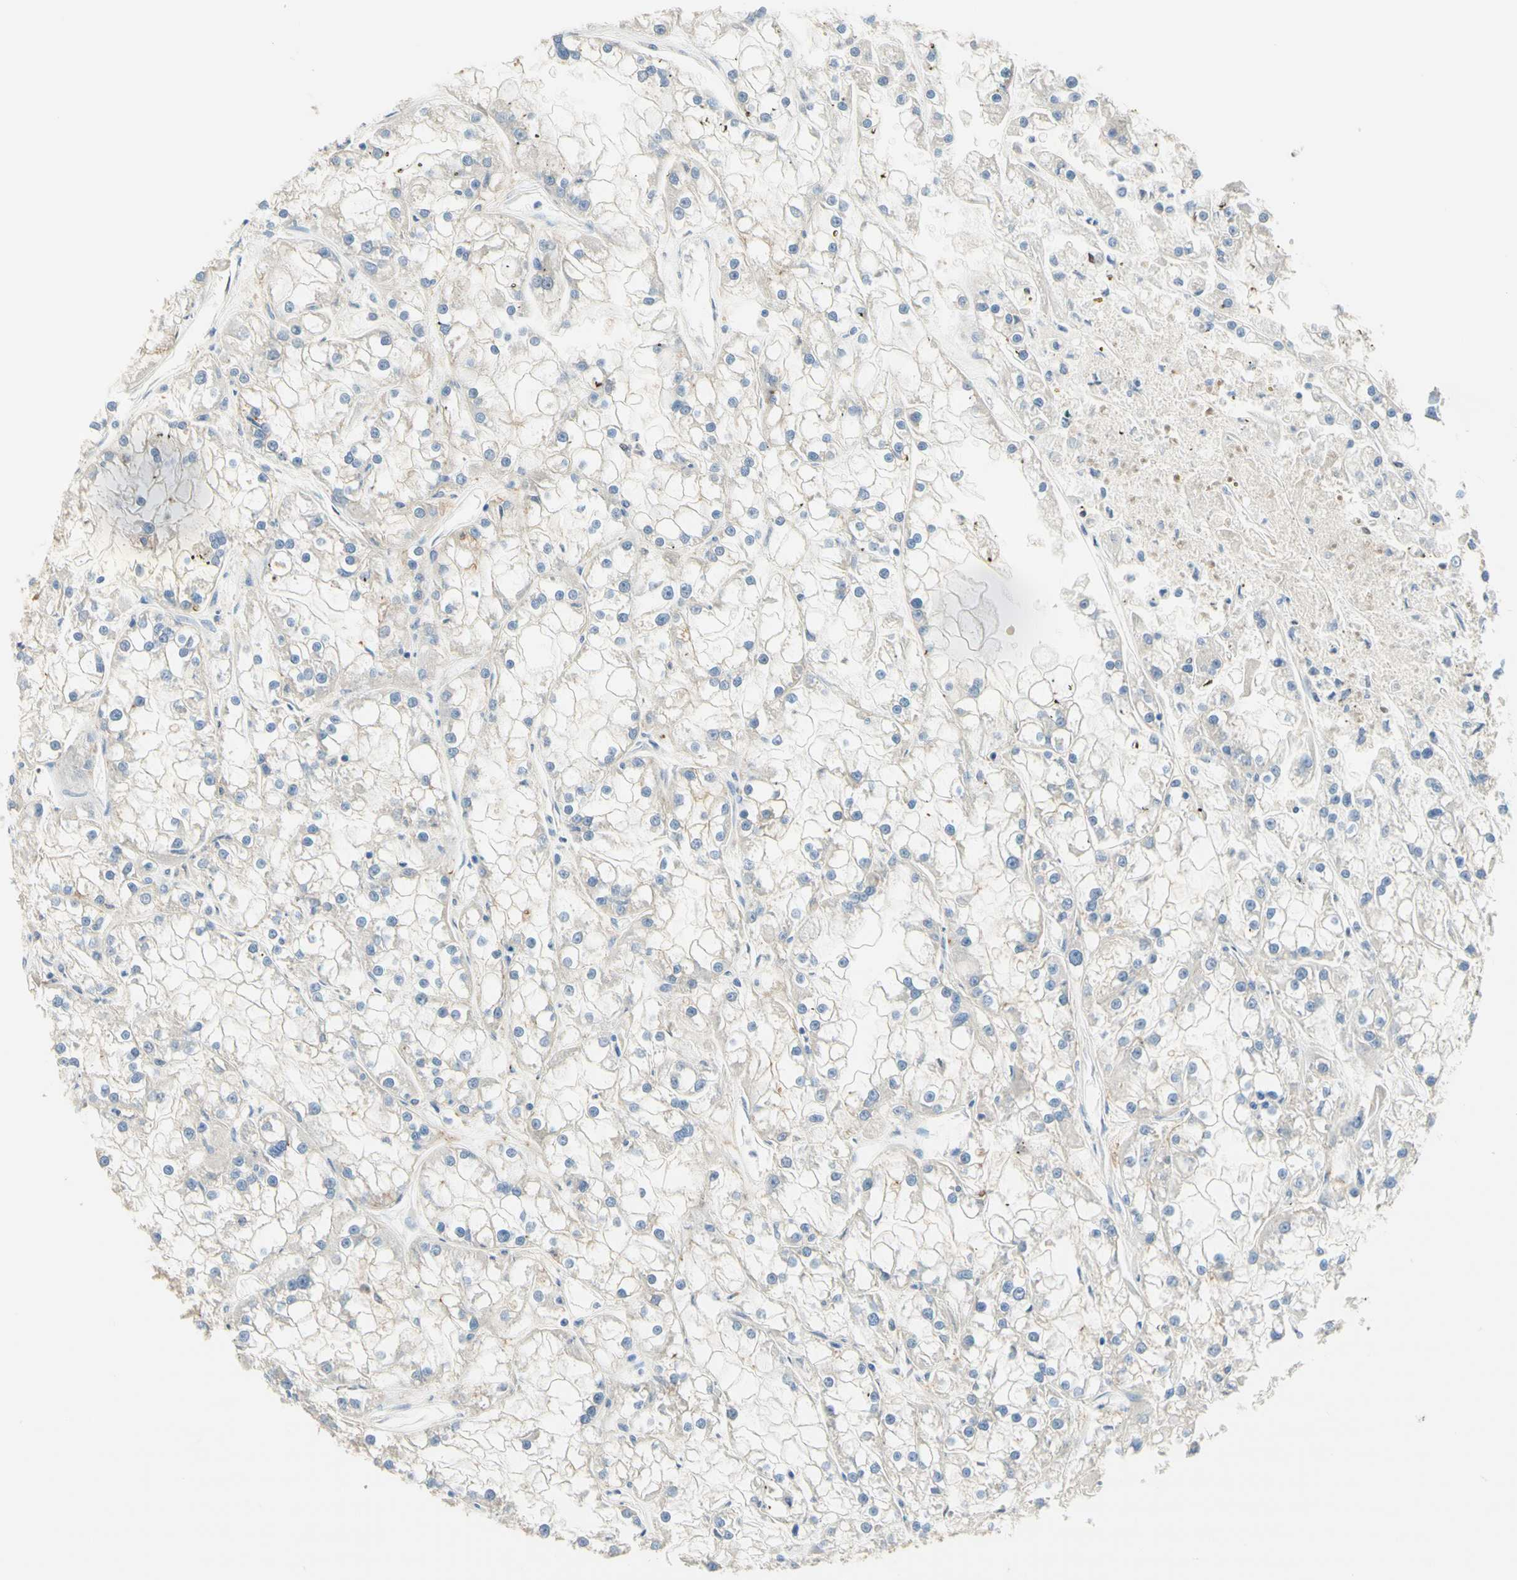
{"staining": {"intensity": "negative", "quantity": "none", "location": "none"}, "tissue": "renal cancer", "cell_type": "Tumor cells", "image_type": "cancer", "snomed": [{"axis": "morphology", "description": "Adenocarcinoma, NOS"}, {"axis": "topography", "description": "Kidney"}], "caption": "Tumor cells show no significant staining in adenocarcinoma (renal).", "gene": "NECTIN4", "patient": {"sex": "female", "age": 52}}